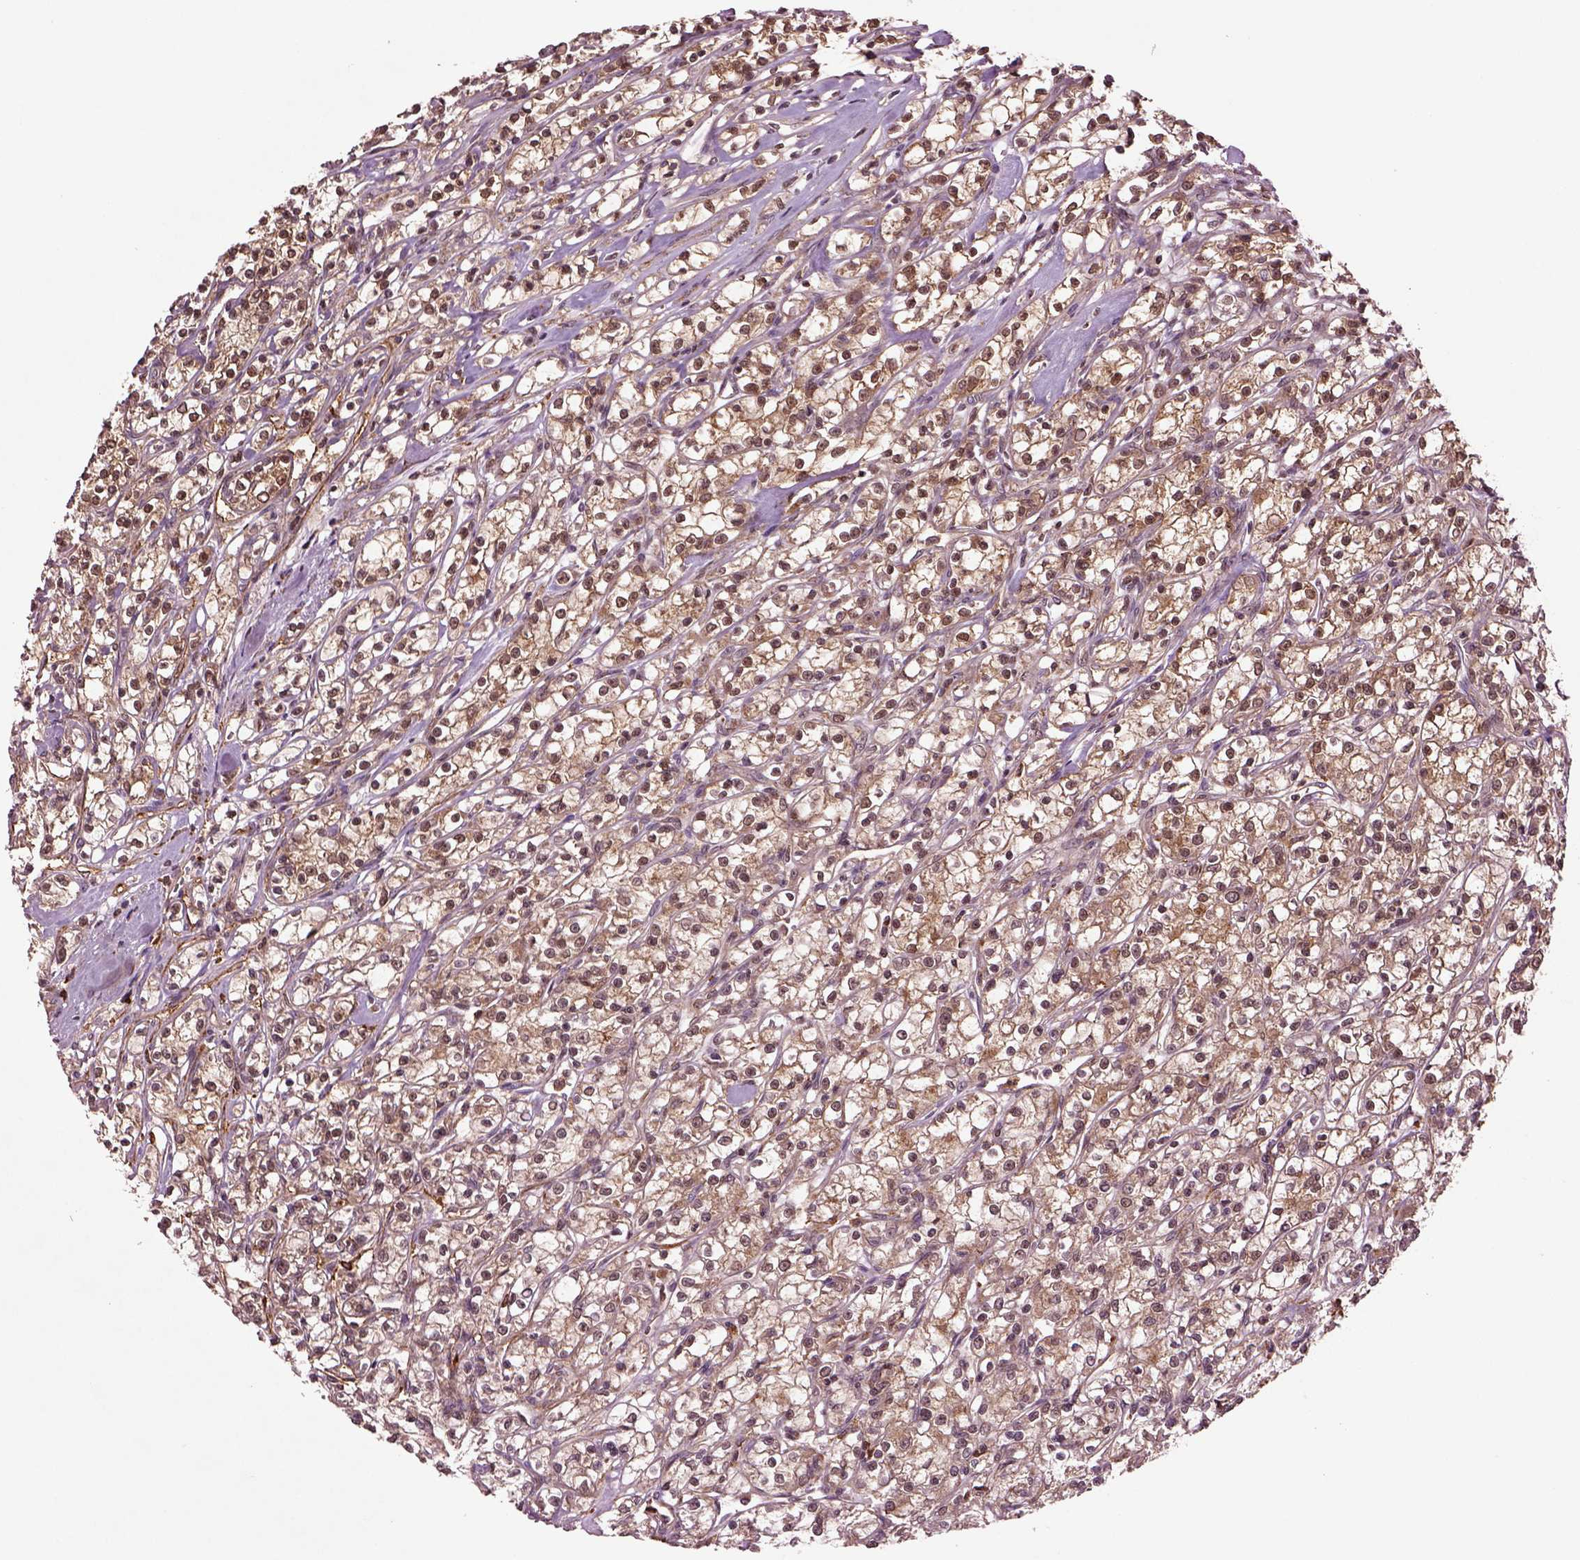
{"staining": {"intensity": "moderate", "quantity": ">75%", "location": "cytoplasmic/membranous"}, "tissue": "renal cancer", "cell_type": "Tumor cells", "image_type": "cancer", "snomed": [{"axis": "morphology", "description": "Adenocarcinoma, NOS"}, {"axis": "topography", "description": "Kidney"}], "caption": "A micrograph showing moderate cytoplasmic/membranous staining in approximately >75% of tumor cells in adenocarcinoma (renal), as visualized by brown immunohistochemical staining.", "gene": "MDP1", "patient": {"sex": "female", "age": 59}}